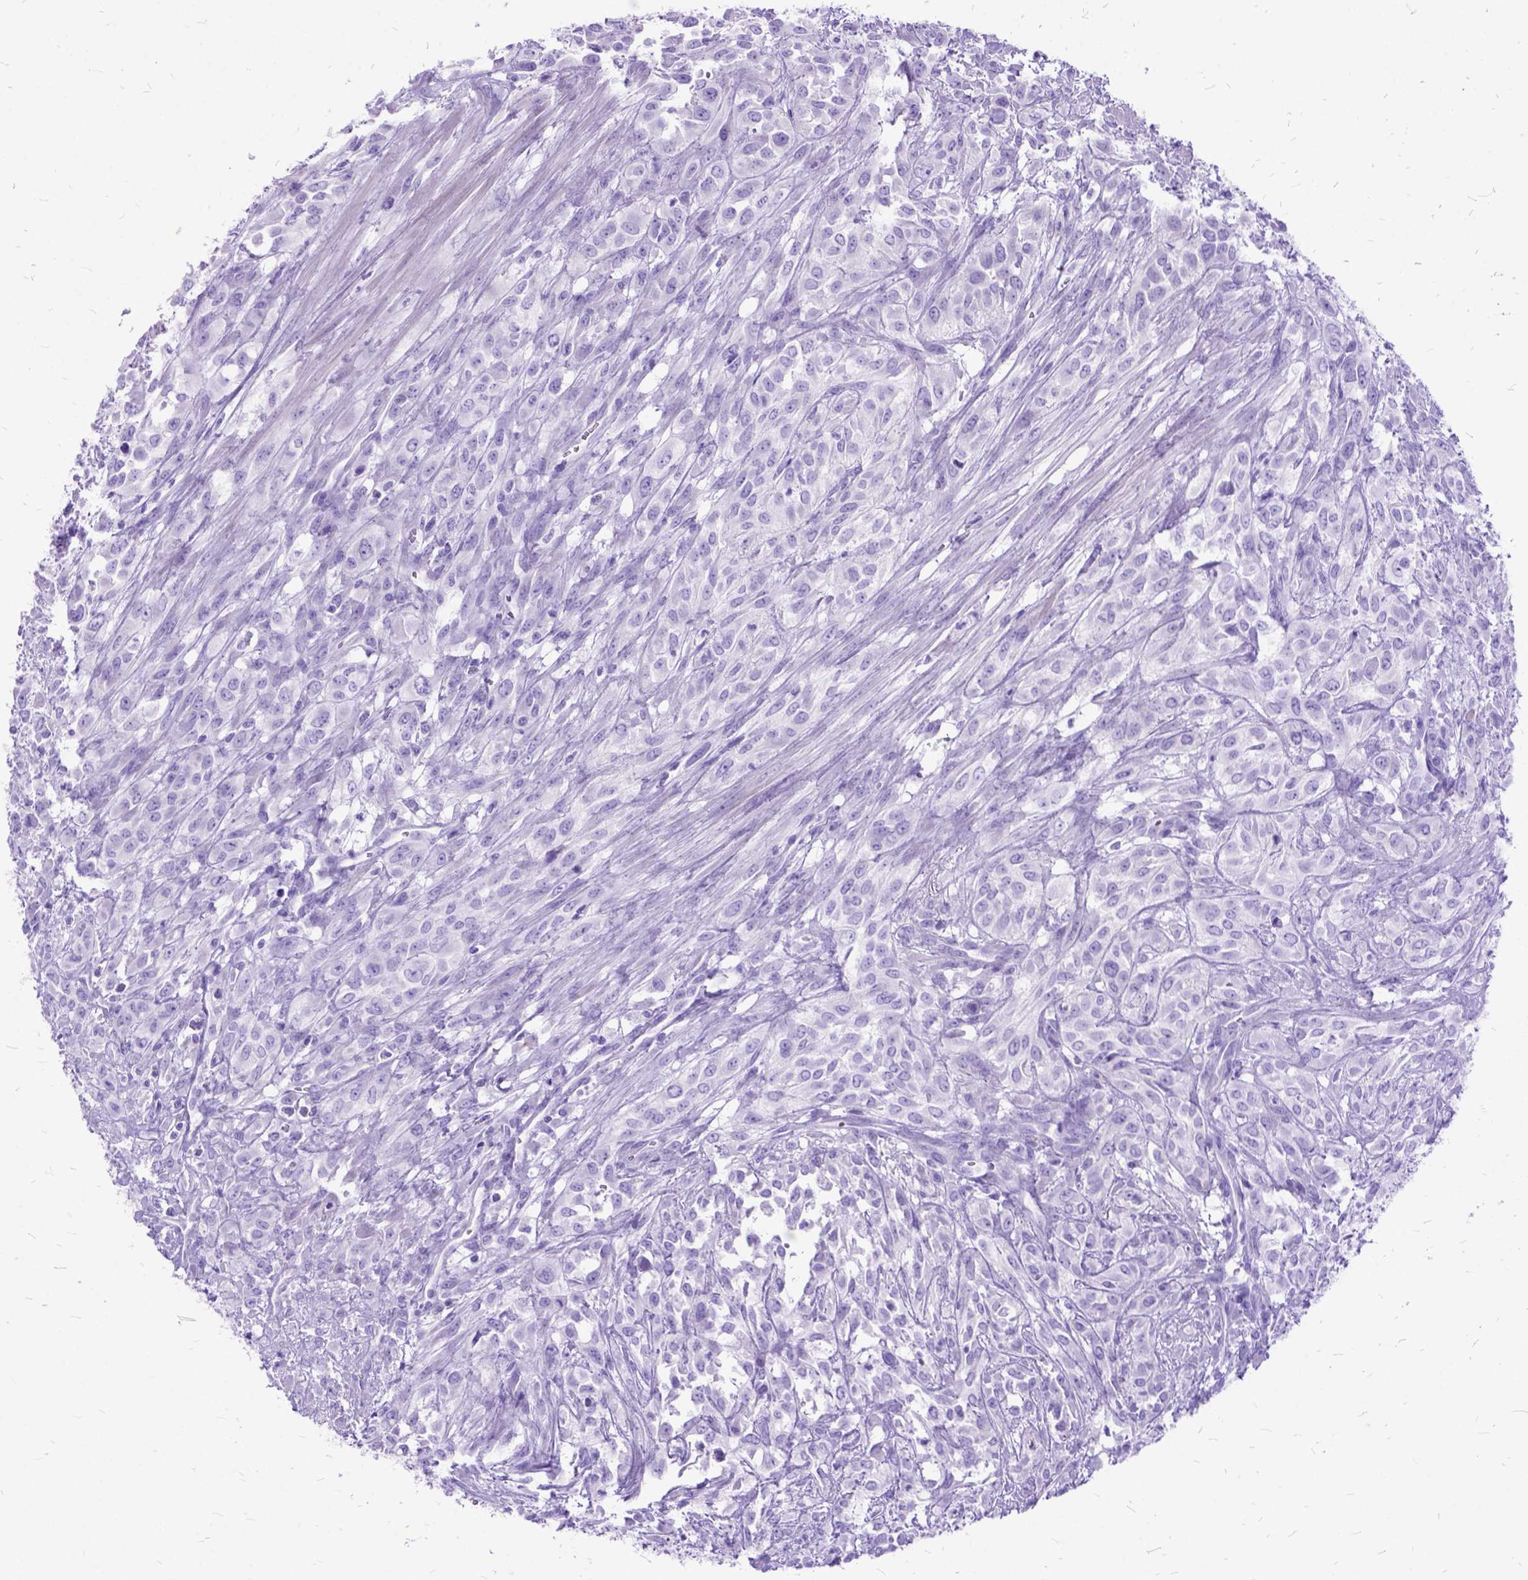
{"staining": {"intensity": "negative", "quantity": "none", "location": "none"}, "tissue": "urothelial cancer", "cell_type": "Tumor cells", "image_type": "cancer", "snomed": [{"axis": "morphology", "description": "Urothelial carcinoma, High grade"}, {"axis": "topography", "description": "Urinary bladder"}], "caption": "Immunohistochemistry (IHC) photomicrograph of neoplastic tissue: human high-grade urothelial carcinoma stained with DAB demonstrates no significant protein expression in tumor cells. The staining is performed using DAB (3,3'-diaminobenzidine) brown chromogen with nuclei counter-stained in using hematoxylin.", "gene": "DNAH2", "patient": {"sex": "male", "age": 67}}